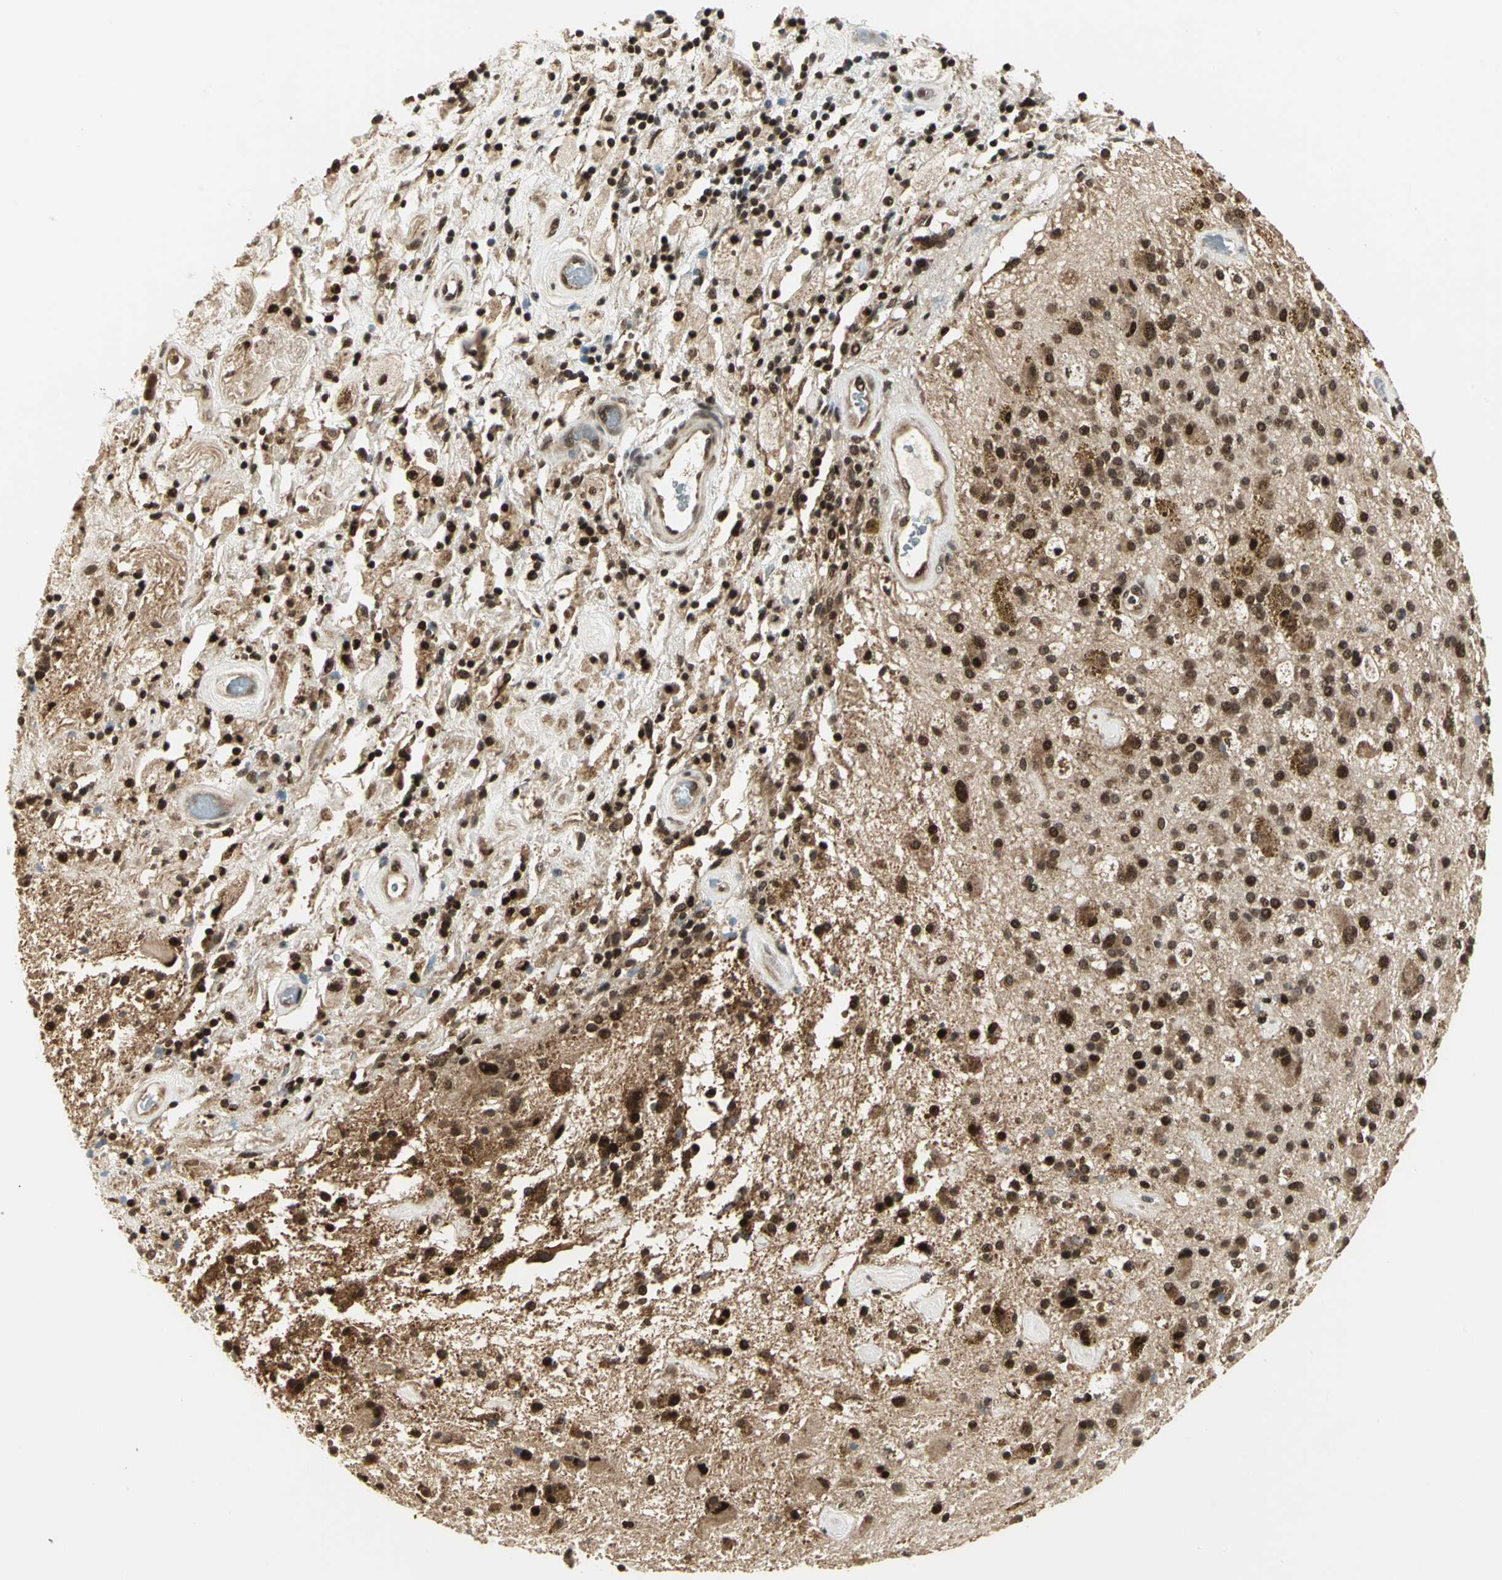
{"staining": {"intensity": "strong", "quantity": ">75%", "location": "cytoplasmic/membranous,nuclear"}, "tissue": "glioma", "cell_type": "Tumor cells", "image_type": "cancer", "snomed": [{"axis": "morphology", "description": "Glioma, malignant, Low grade"}, {"axis": "topography", "description": "Brain"}], "caption": "Glioma stained with DAB IHC demonstrates high levels of strong cytoplasmic/membranous and nuclear staining in about >75% of tumor cells. (DAB IHC with brightfield microscopy, high magnification).", "gene": "PSMC3", "patient": {"sex": "male", "age": 58}}